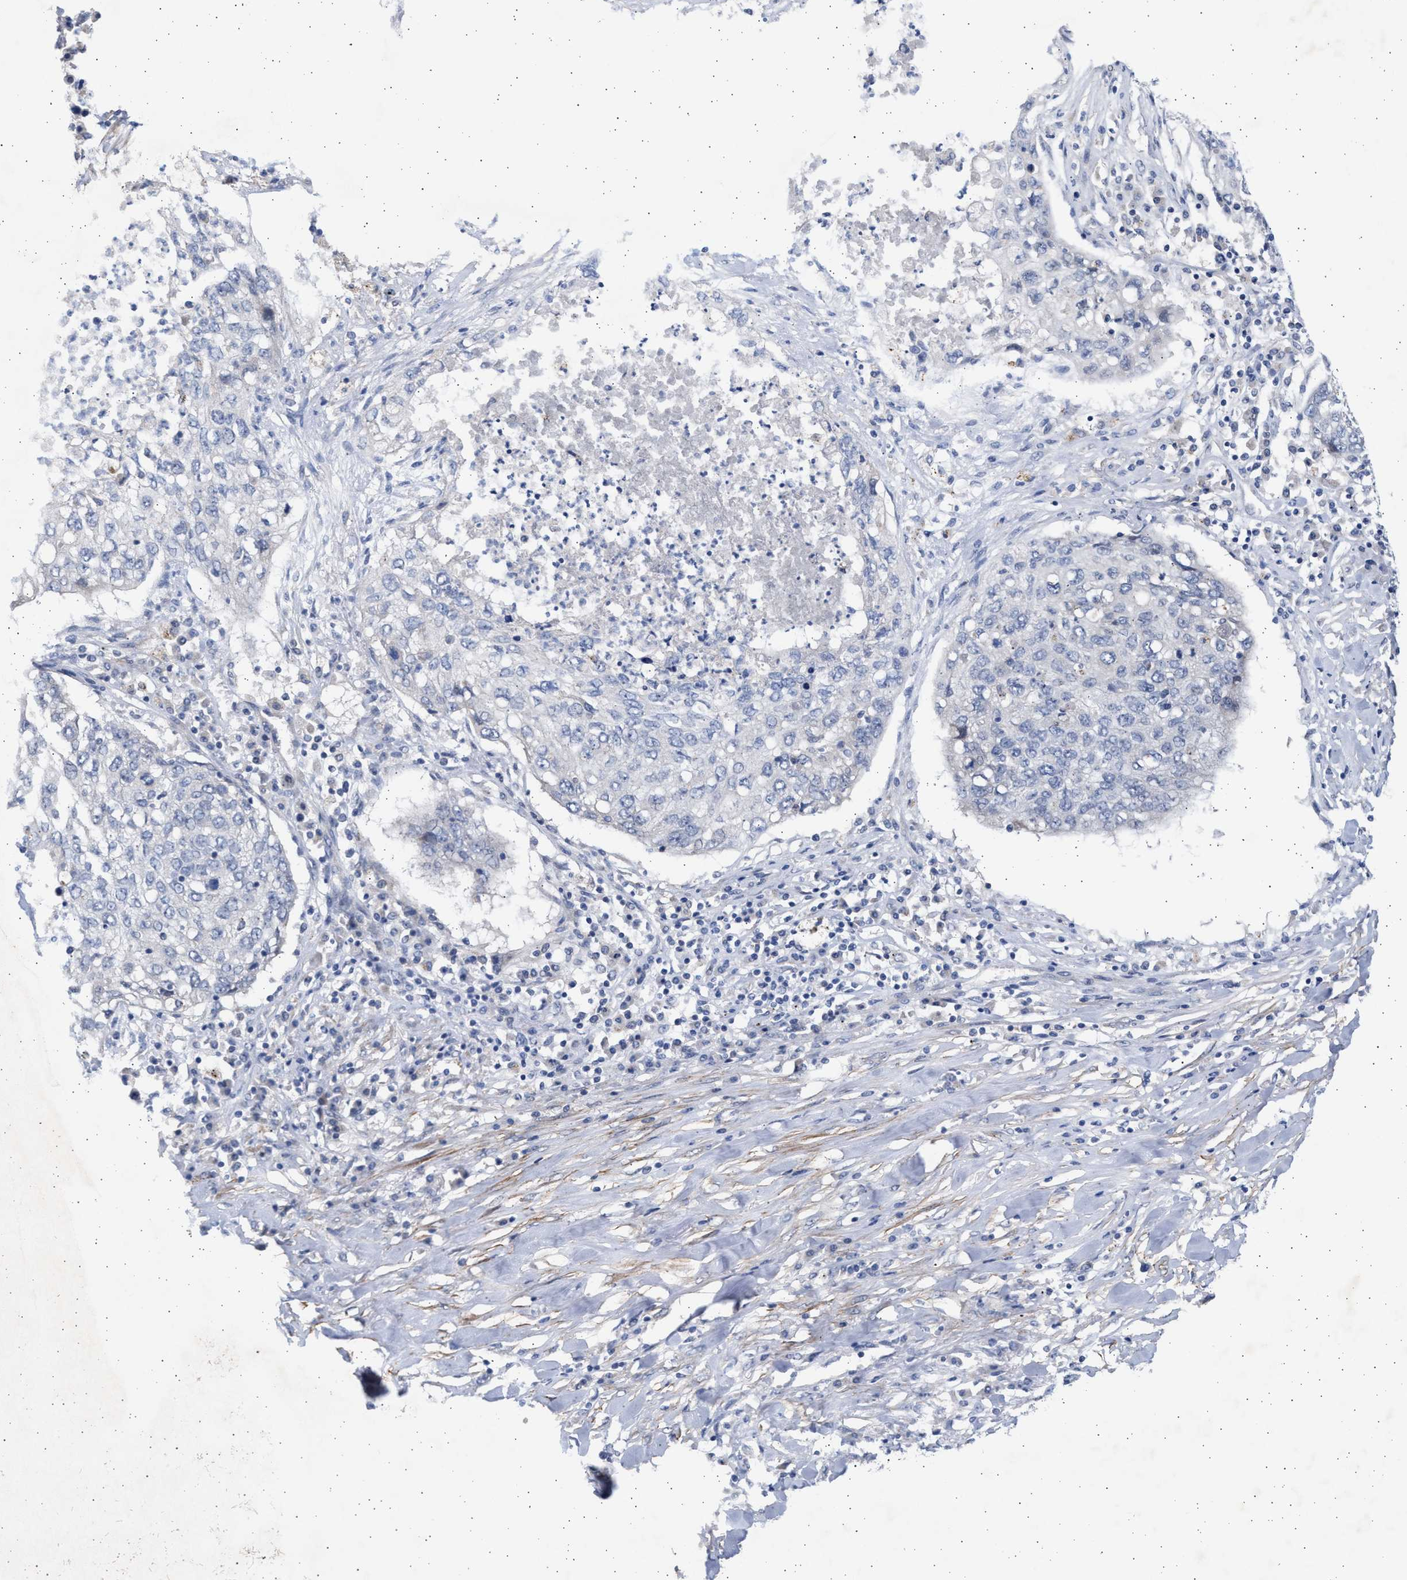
{"staining": {"intensity": "negative", "quantity": "none", "location": "none"}, "tissue": "lung cancer", "cell_type": "Tumor cells", "image_type": "cancer", "snomed": [{"axis": "morphology", "description": "Squamous cell carcinoma, NOS"}, {"axis": "topography", "description": "Lung"}], "caption": "IHC histopathology image of neoplastic tissue: lung cancer stained with DAB demonstrates no significant protein positivity in tumor cells. The staining is performed using DAB brown chromogen with nuclei counter-stained in using hematoxylin.", "gene": "NBR1", "patient": {"sex": "female", "age": 63}}